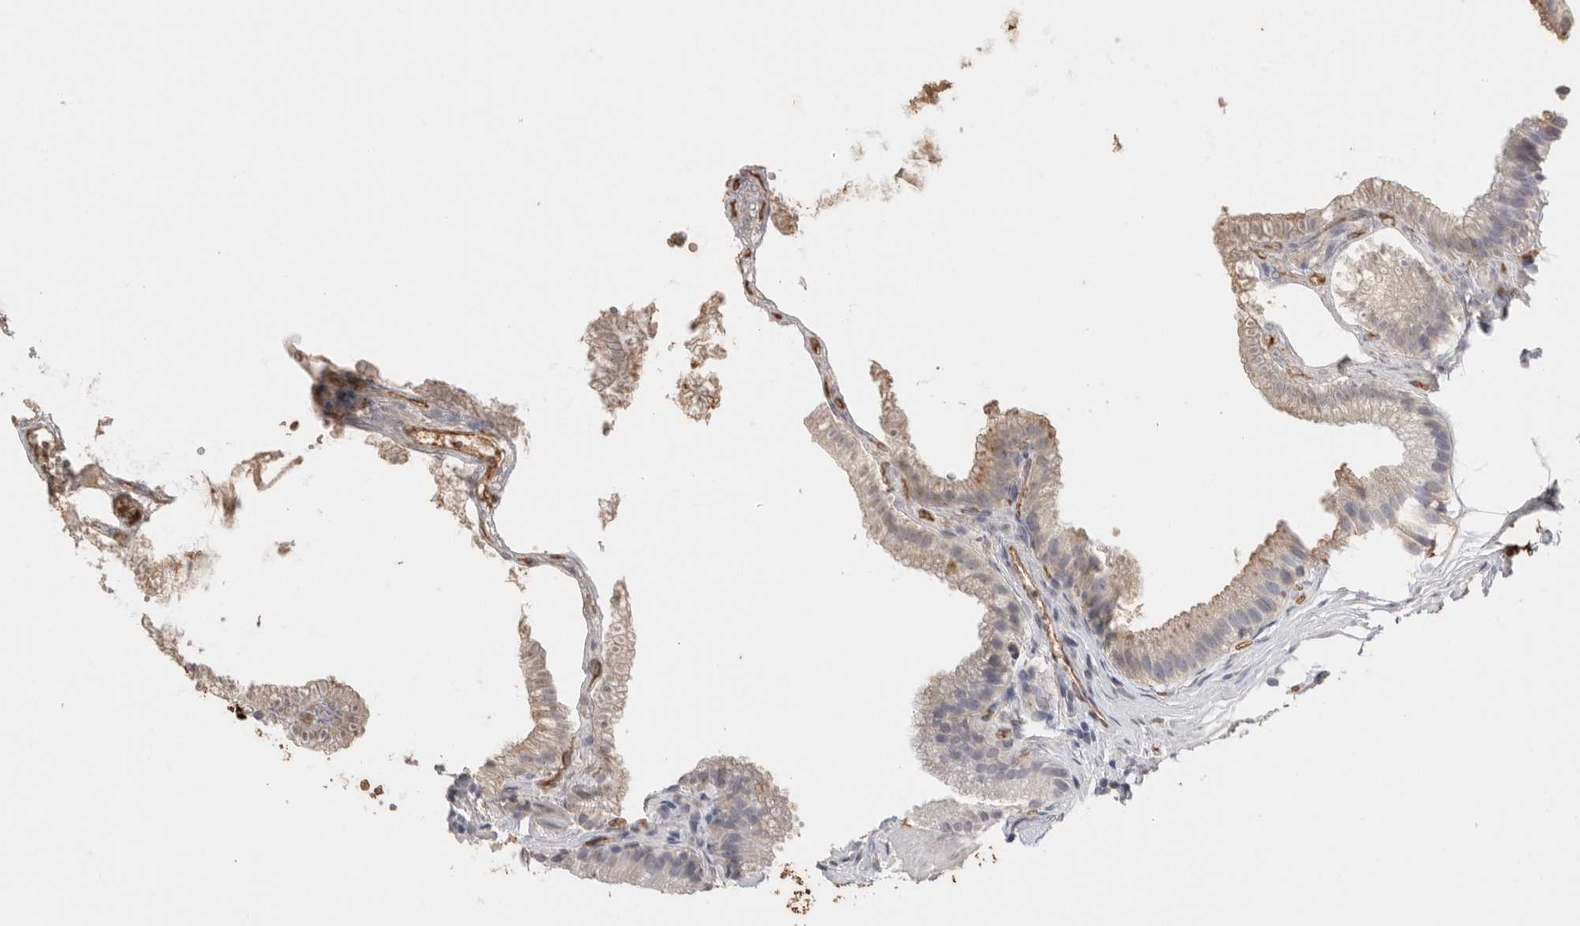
{"staining": {"intensity": "moderate", "quantity": "25%-75%", "location": "cytoplasmic/membranous"}, "tissue": "gallbladder", "cell_type": "Glandular cells", "image_type": "normal", "snomed": [{"axis": "morphology", "description": "Normal tissue, NOS"}, {"axis": "topography", "description": "Gallbladder"}], "caption": "Moderate cytoplasmic/membranous protein expression is present in about 25%-75% of glandular cells in gallbladder. The staining was performed using DAB (3,3'-diaminobenzidine), with brown indicating positive protein expression. Nuclei are stained blue with hematoxylin.", "gene": "IL27", "patient": {"sex": "male", "age": 38}}